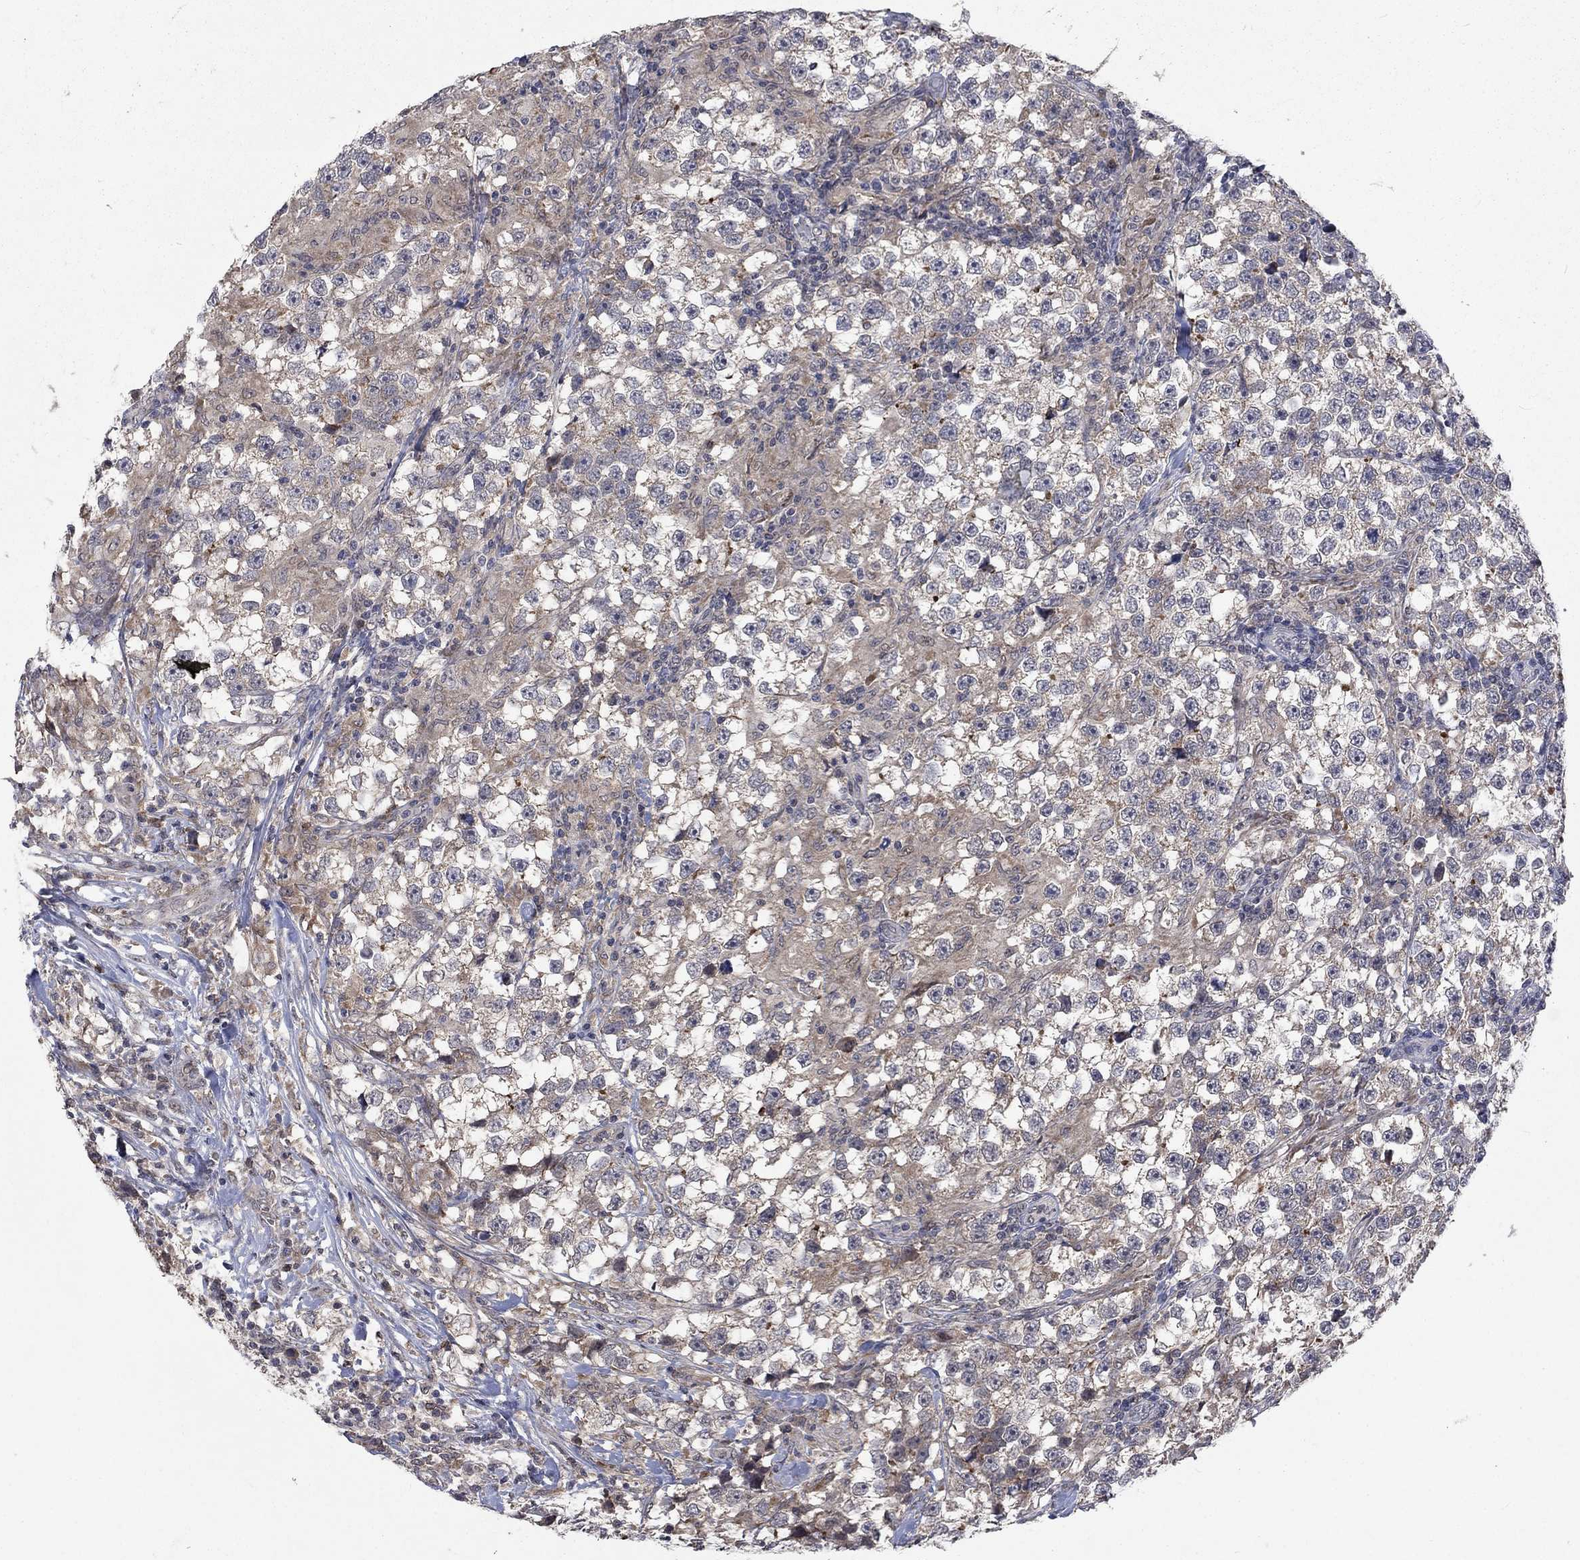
{"staining": {"intensity": "weak", "quantity": ">75%", "location": "cytoplasmic/membranous"}, "tissue": "testis cancer", "cell_type": "Tumor cells", "image_type": "cancer", "snomed": [{"axis": "morphology", "description": "Seminoma, NOS"}, {"axis": "topography", "description": "Testis"}], "caption": "Immunohistochemical staining of human testis cancer (seminoma) demonstrates weak cytoplasmic/membranous protein positivity in about >75% of tumor cells.", "gene": "PPP1R9A", "patient": {"sex": "male", "age": 46}}